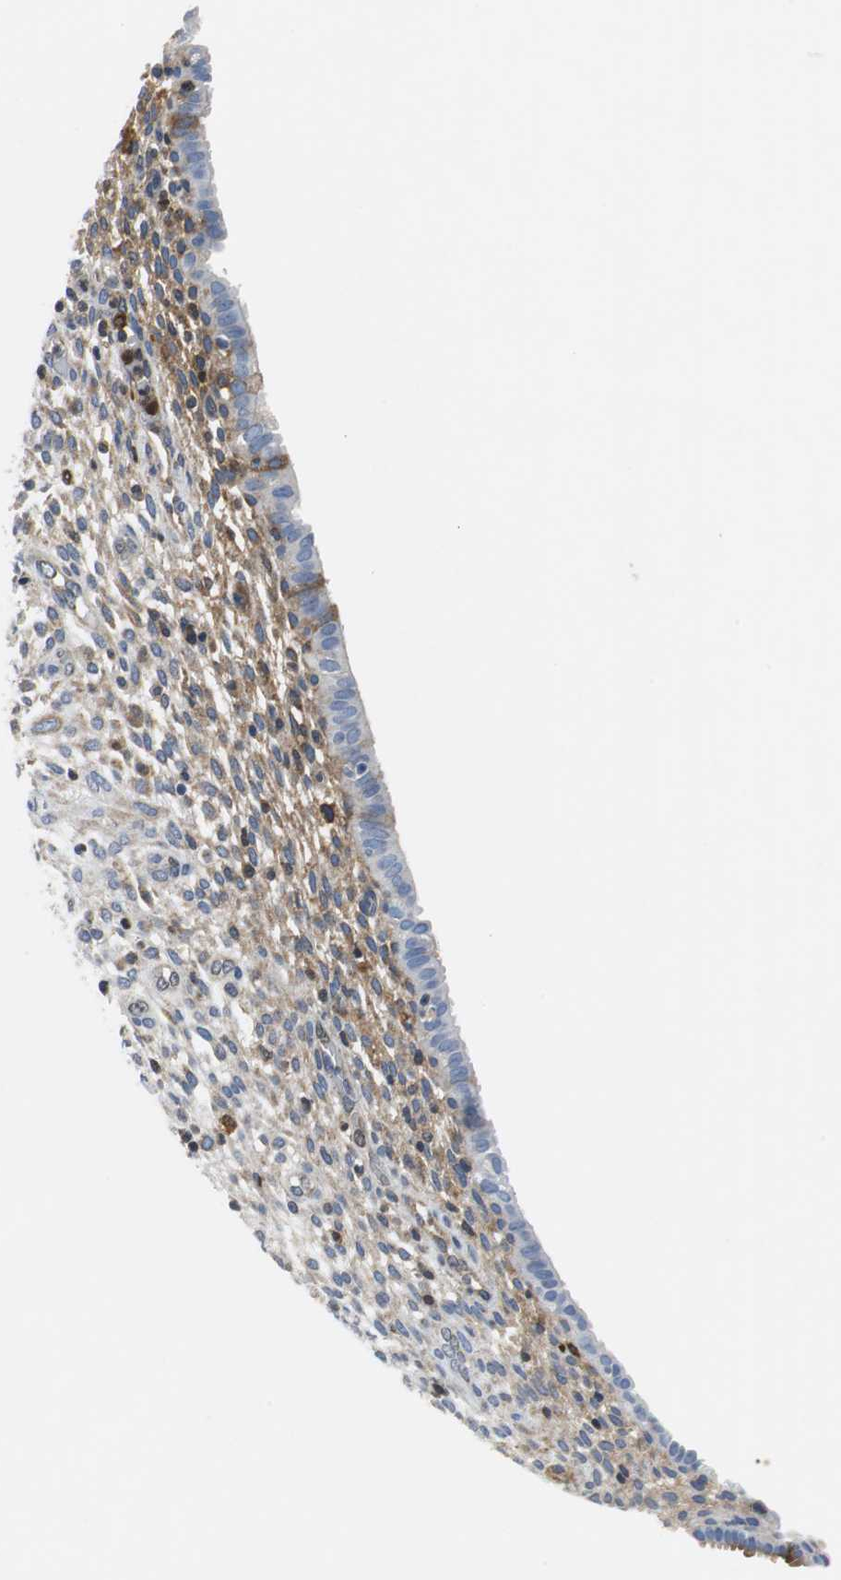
{"staining": {"intensity": "negative", "quantity": "none", "location": "none"}, "tissue": "endometrium", "cell_type": "Cells in endometrial stroma", "image_type": "normal", "snomed": [{"axis": "morphology", "description": "Normal tissue, NOS"}, {"axis": "topography", "description": "Endometrium"}], "caption": "This is an IHC photomicrograph of normal endometrium. There is no expression in cells in endometrial stroma.", "gene": "ORM1", "patient": {"sex": "female", "age": 72}}